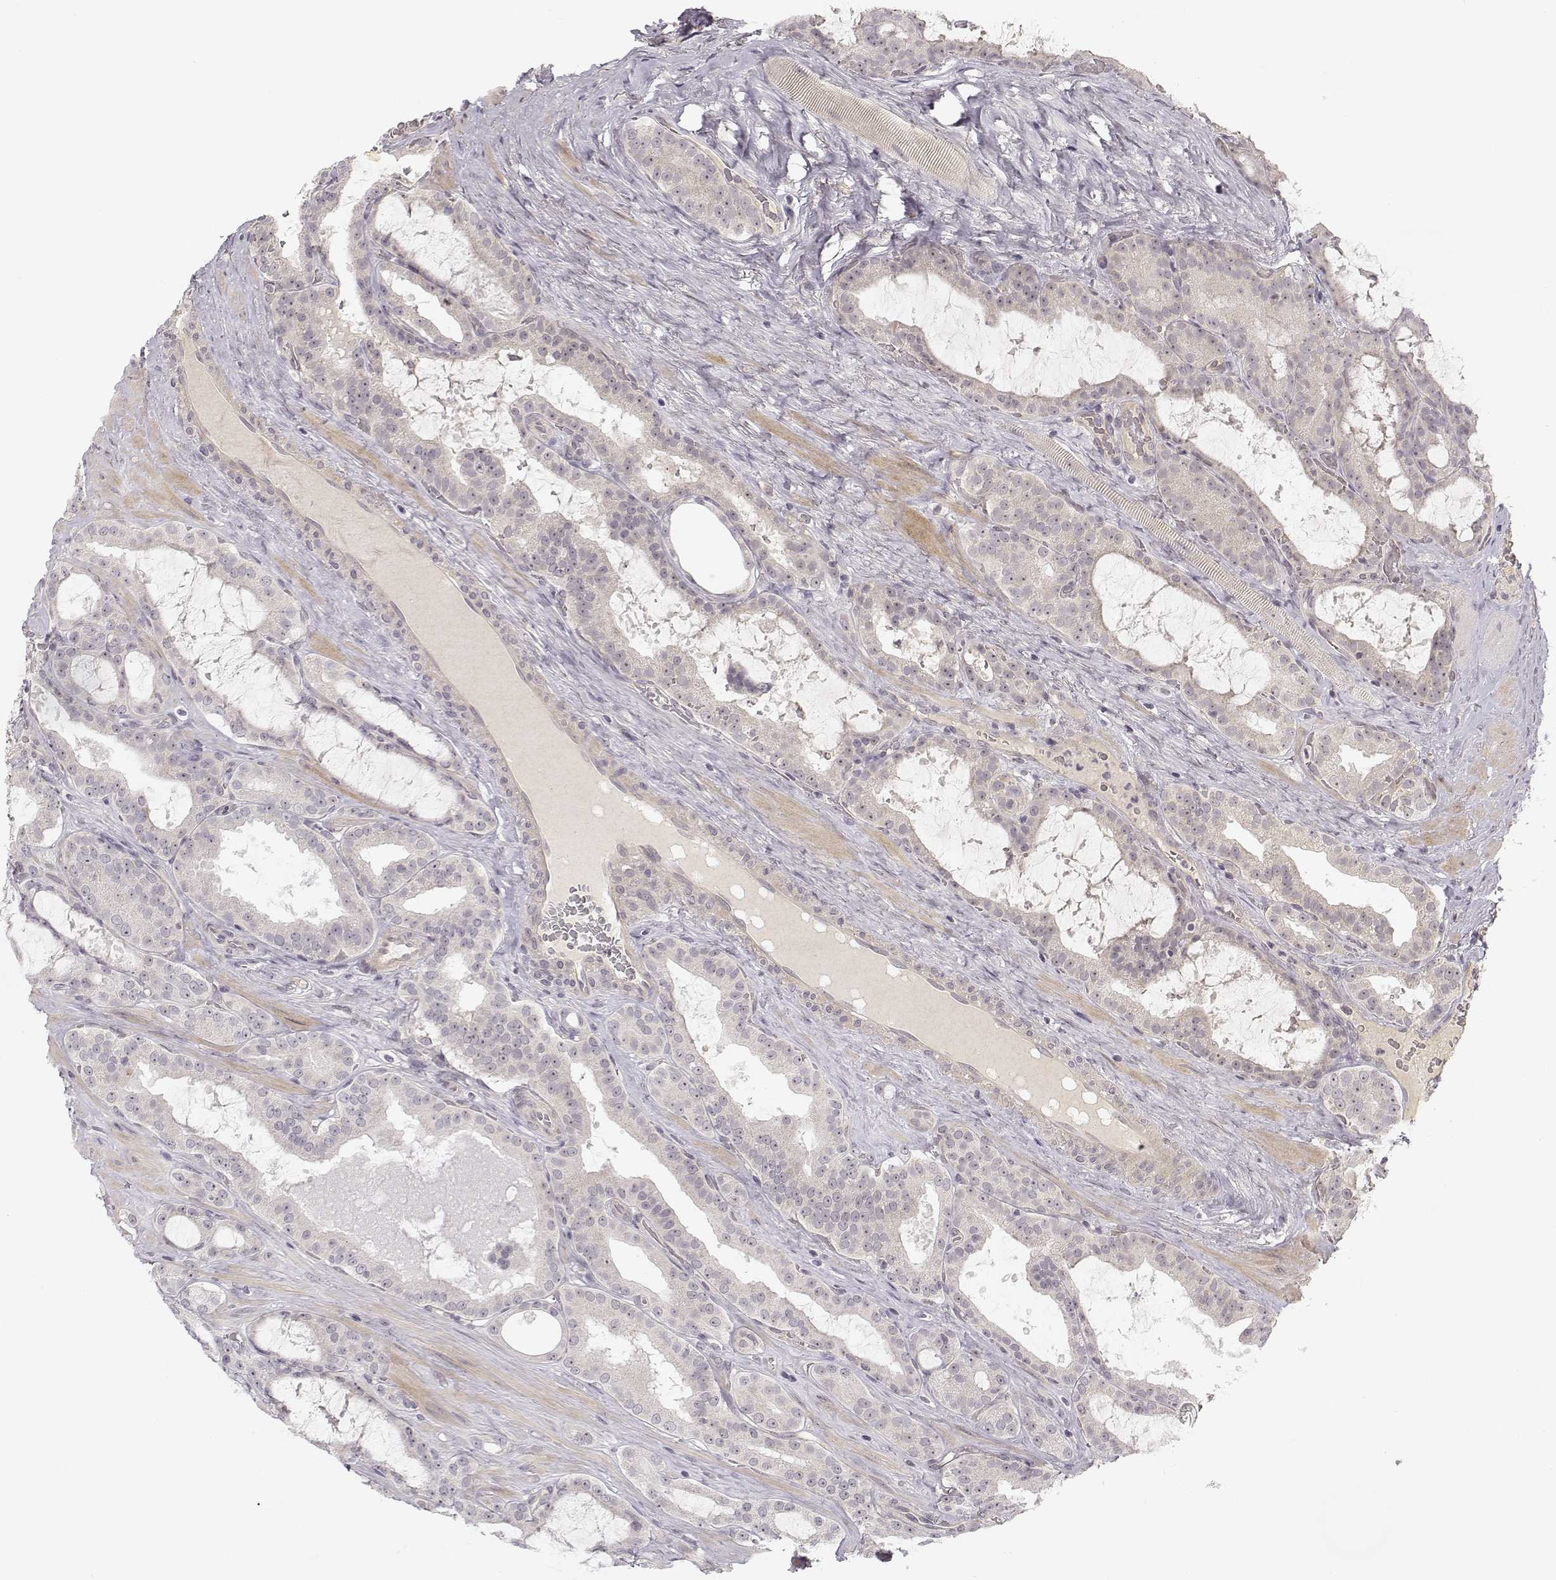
{"staining": {"intensity": "negative", "quantity": "none", "location": "none"}, "tissue": "prostate cancer", "cell_type": "Tumor cells", "image_type": "cancer", "snomed": [{"axis": "morphology", "description": "Adenocarcinoma, NOS"}, {"axis": "topography", "description": "Prostate"}], "caption": "There is no significant staining in tumor cells of prostate adenocarcinoma. The staining is performed using DAB brown chromogen with nuclei counter-stained in using hematoxylin.", "gene": "MED12L", "patient": {"sex": "male", "age": 67}}